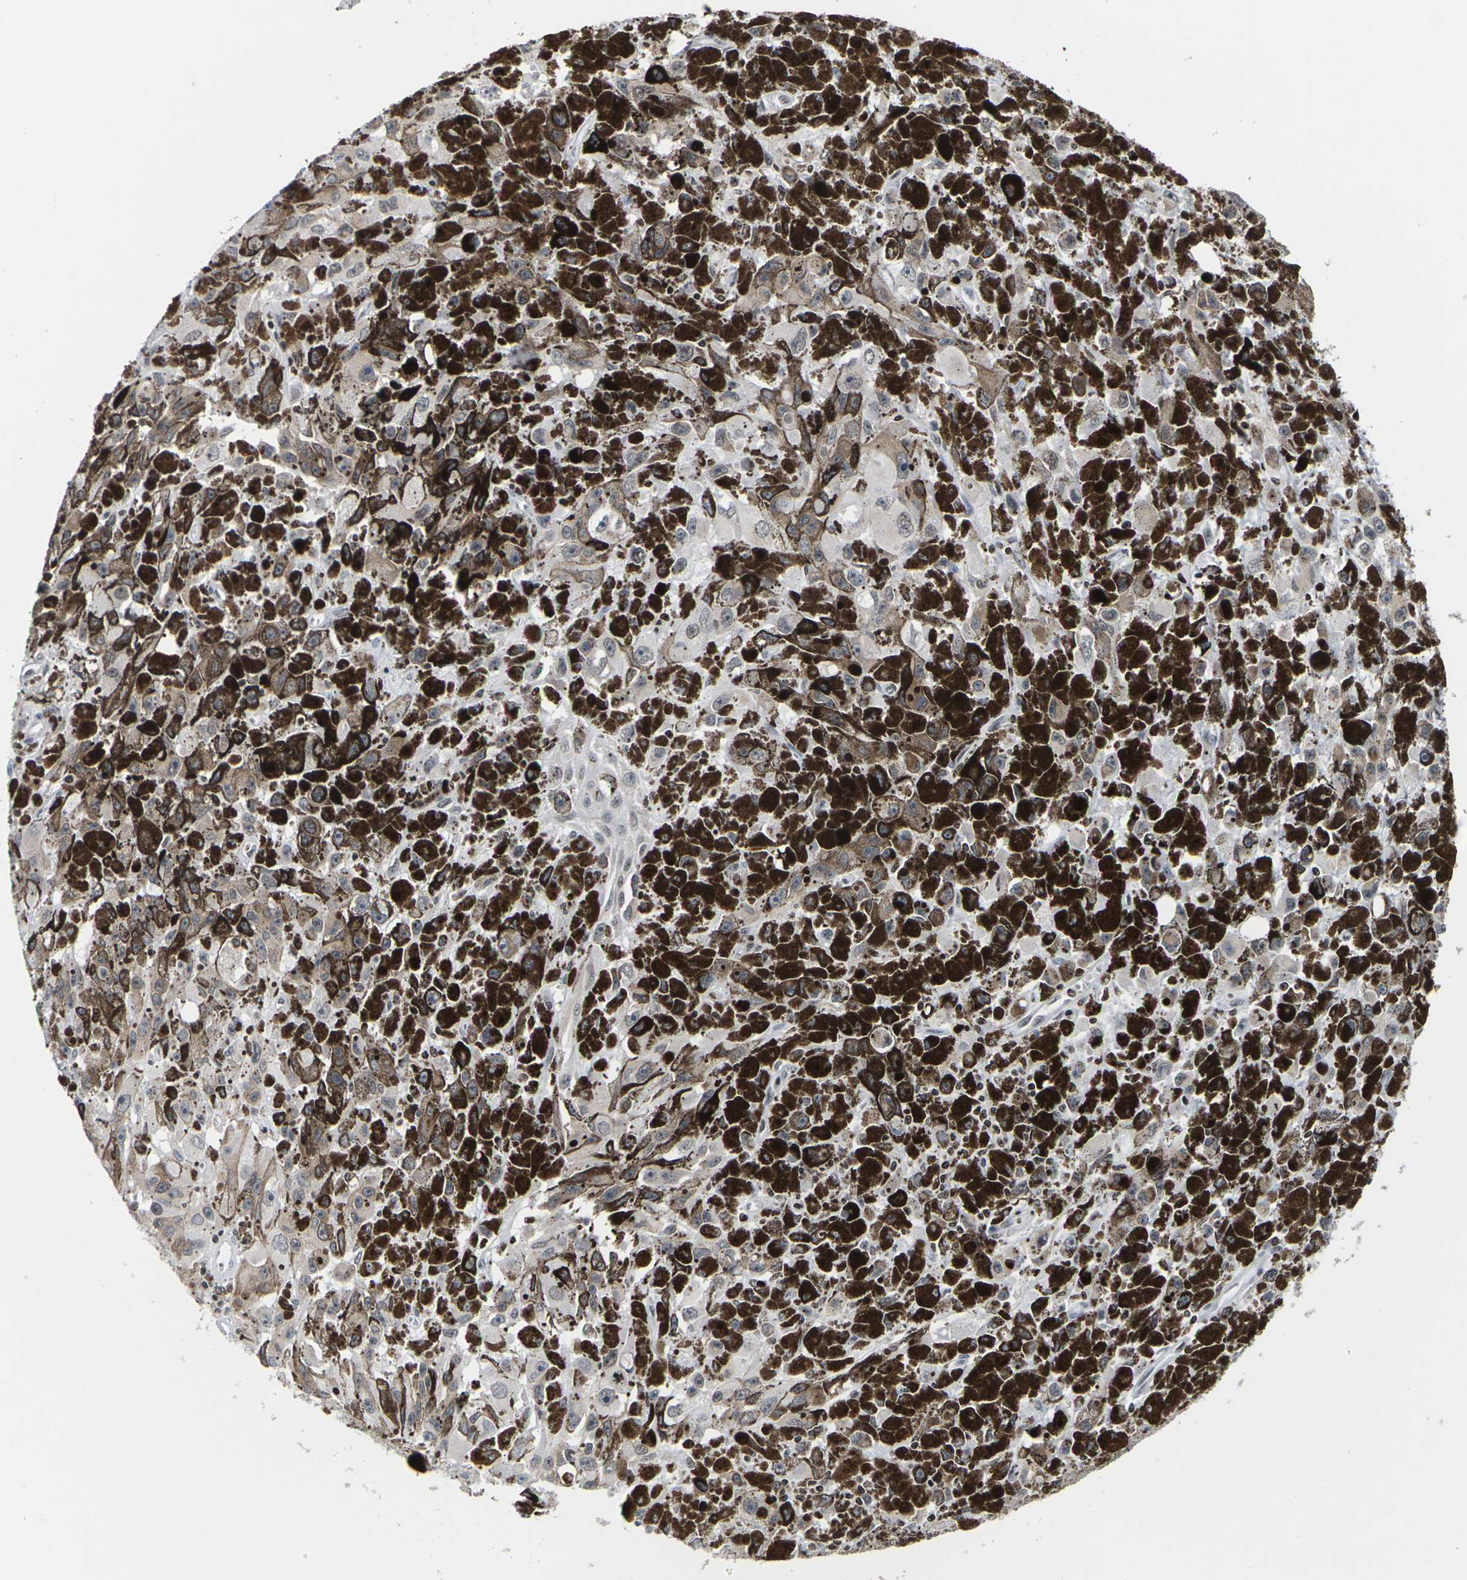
{"staining": {"intensity": "negative", "quantity": "none", "location": "none"}, "tissue": "melanoma", "cell_type": "Tumor cells", "image_type": "cancer", "snomed": [{"axis": "morphology", "description": "Malignant melanoma, NOS"}, {"axis": "topography", "description": "Skin"}], "caption": "Human melanoma stained for a protein using immunohistochemistry exhibits no staining in tumor cells.", "gene": "ETV5", "patient": {"sex": "female", "age": 104}}